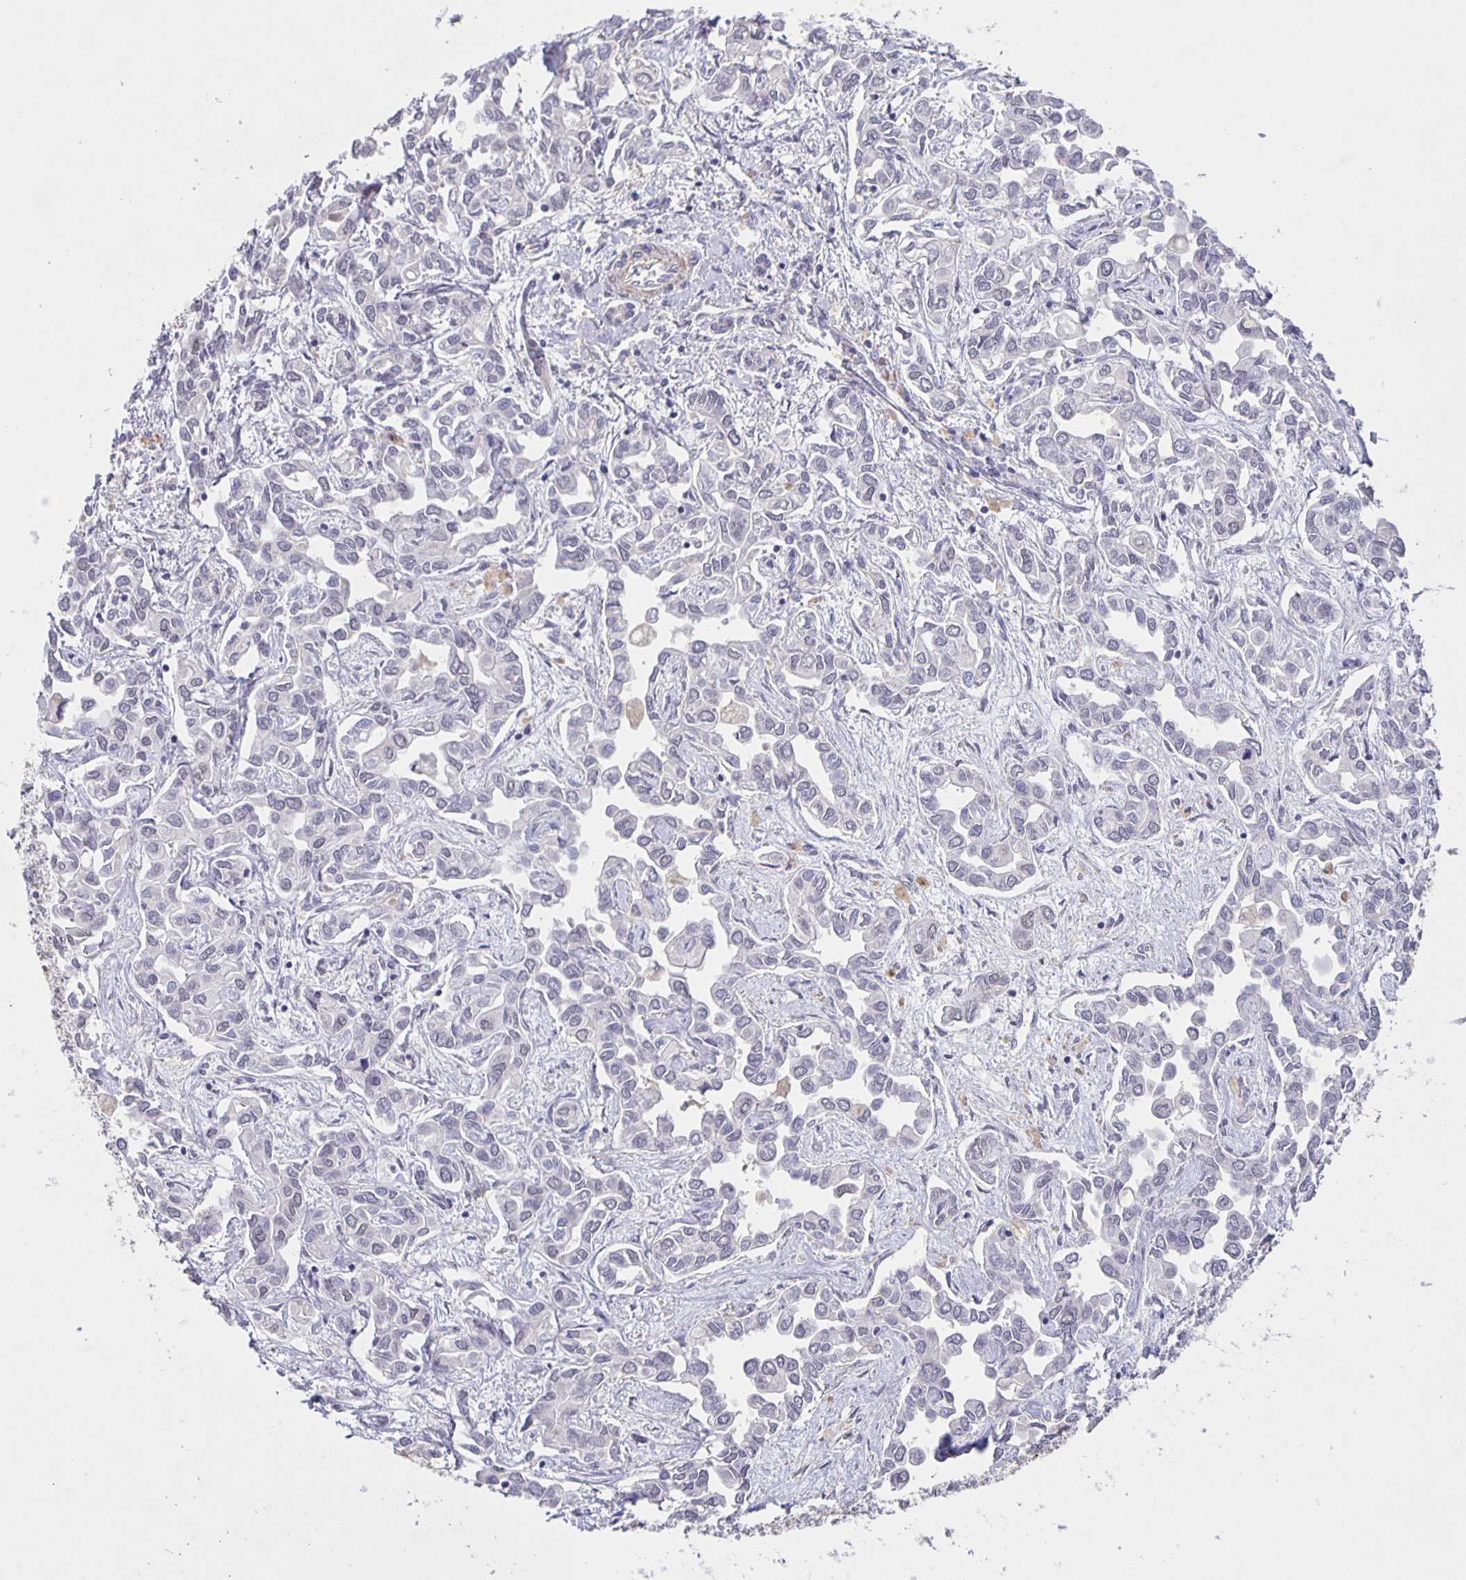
{"staining": {"intensity": "negative", "quantity": "none", "location": "none"}, "tissue": "liver cancer", "cell_type": "Tumor cells", "image_type": "cancer", "snomed": [{"axis": "morphology", "description": "Cholangiocarcinoma"}, {"axis": "topography", "description": "Liver"}], "caption": "The immunohistochemistry photomicrograph has no significant expression in tumor cells of cholangiocarcinoma (liver) tissue.", "gene": "SRCIN1", "patient": {"sex": "female", "age": 64}}